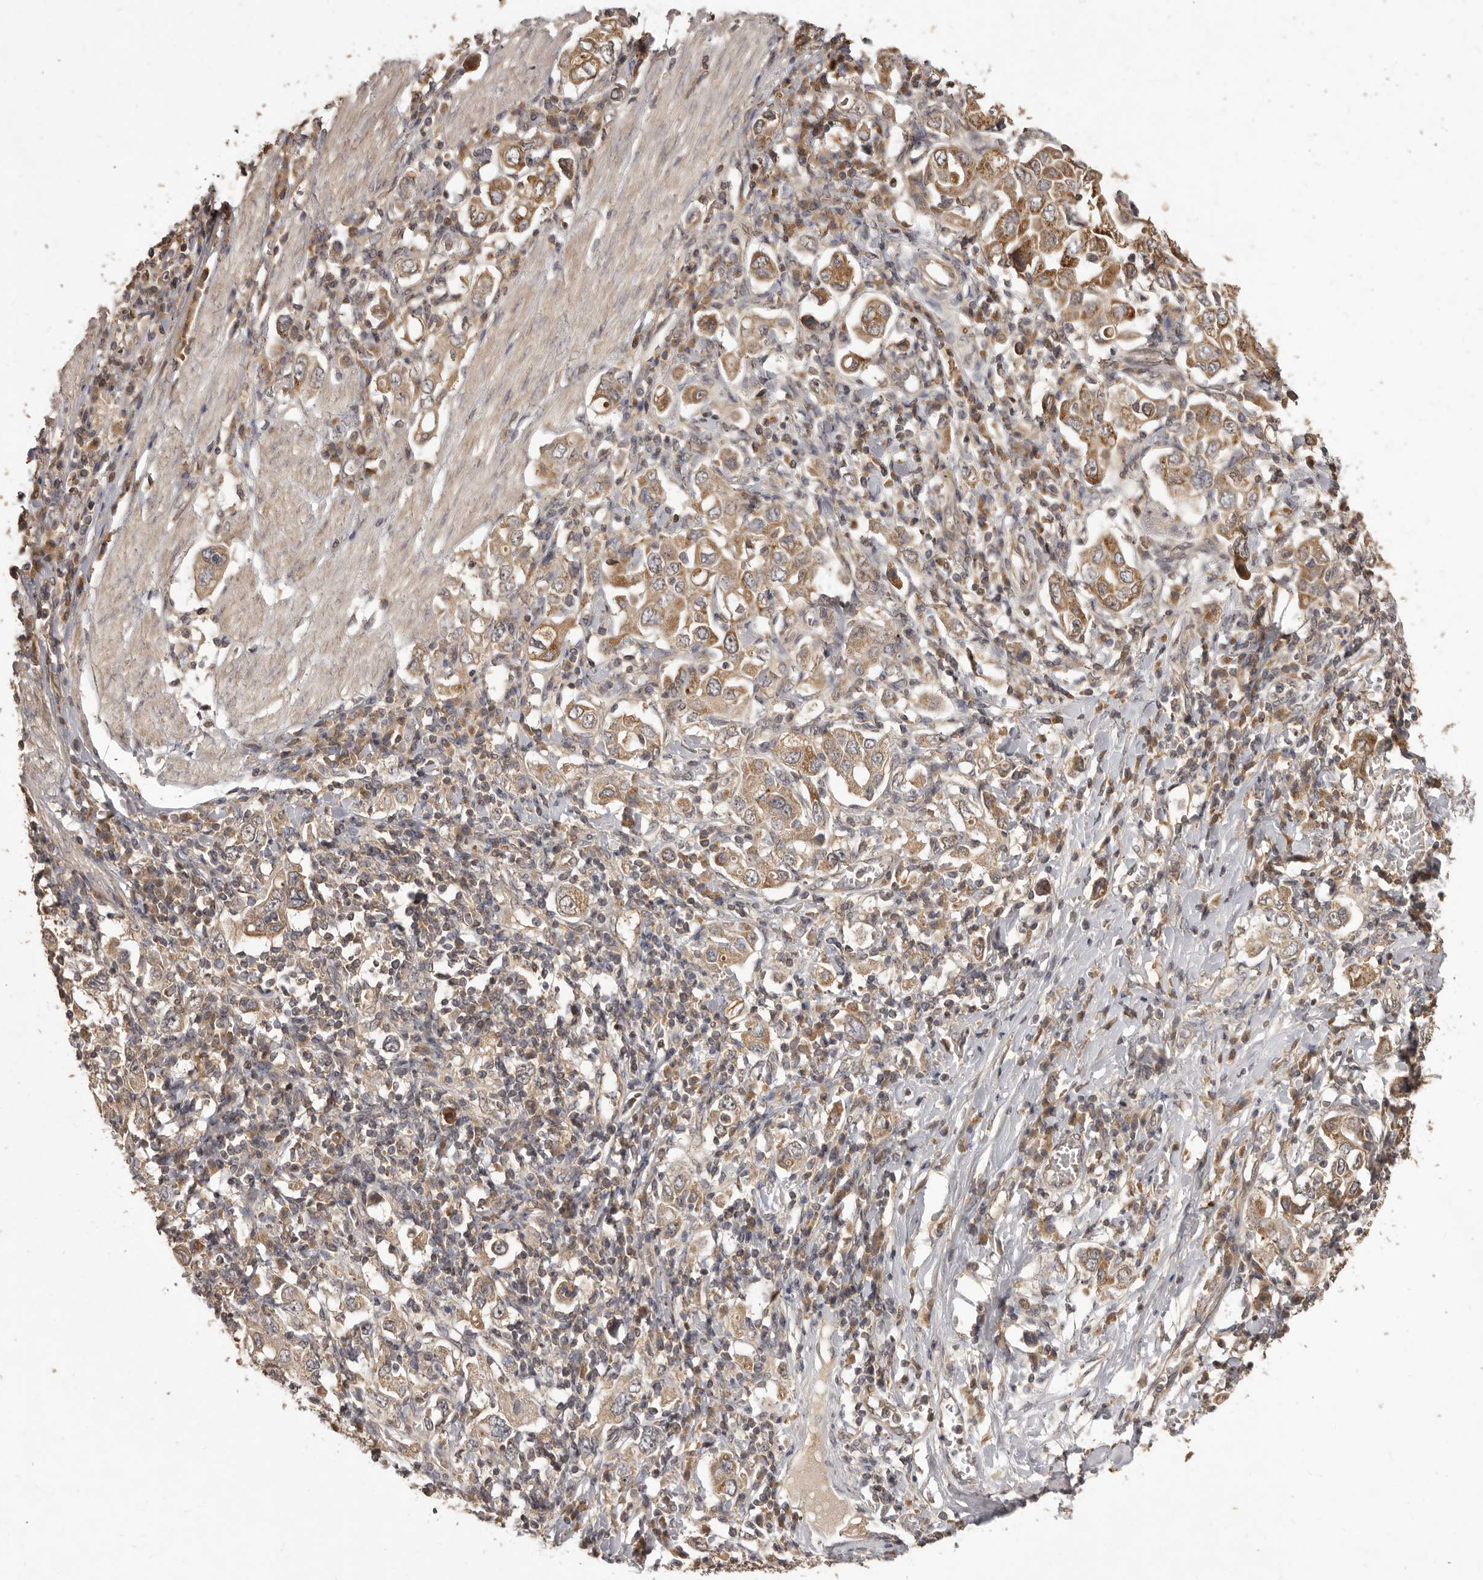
{"staining": {"intensity": "moderate", "quantity": ">75%", "location": "cytoplasmic/membranous"}, "tissue": "stomach cancer", "cell_type": "Tumor cells", "image_type": "cancer", "snomed": [{"axis": "morphology", "description": "Adenocarcinoma, NOS"}, {"axis": "topography", "description": "Stomach, upper"}], "caption": "Immunohistochemical staining of human stomach cancer exhibits medium levels of moderate cytoplasmic/membranous staining in approximately >75% of tumor cells.", "gene": "MTO1", "patient": {"sex": "male", "age": 62}}